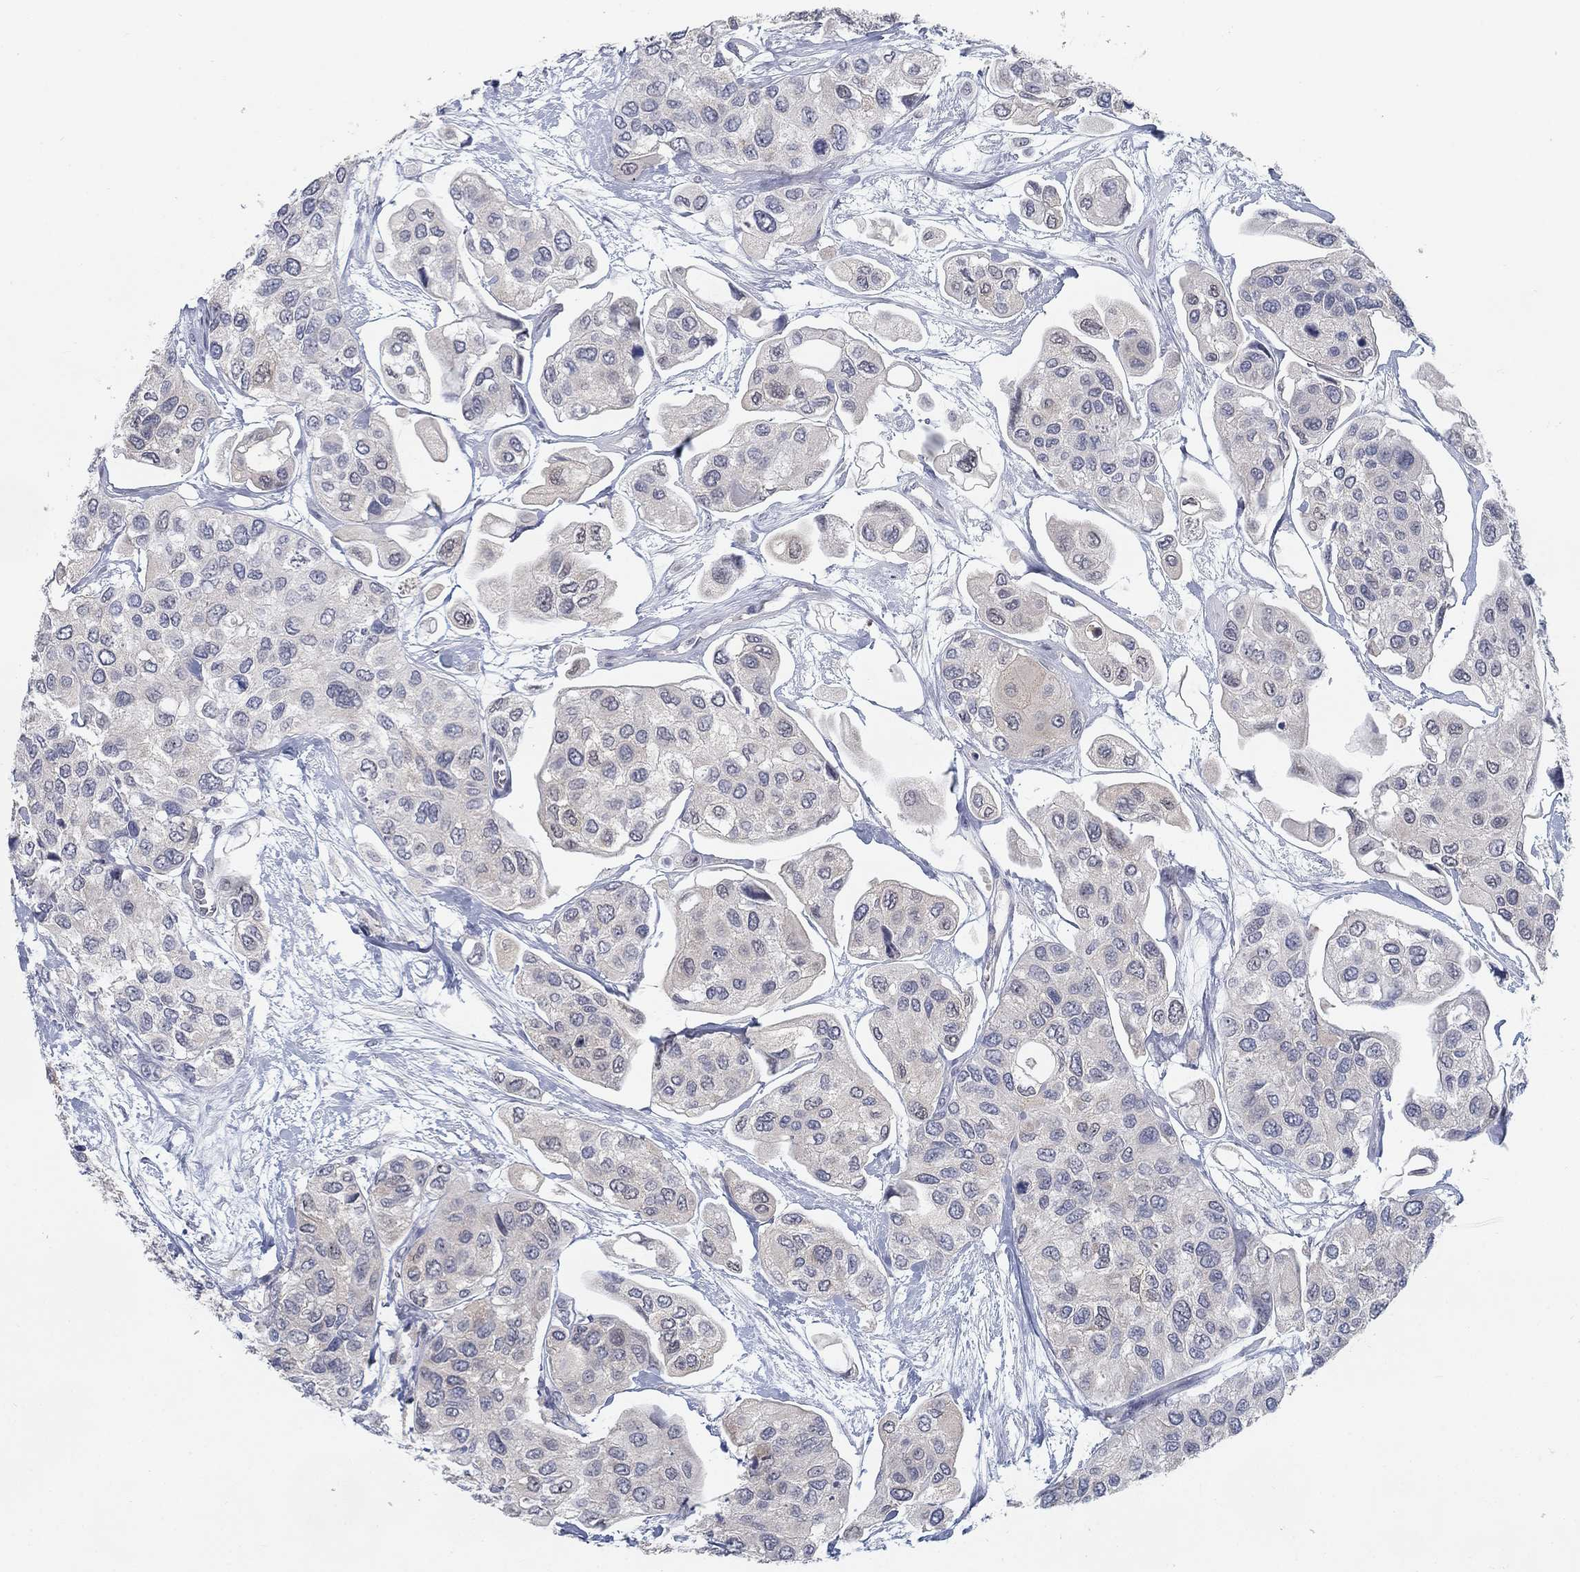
{"staining": {"intensity": "negative", "quantity": "none", "location": "none"}, "tissue": "urothelial cancer", "cell_type": "Tumor cells", "image_type": "cancer", "snomed": [{"axis": "morphology", "description": "Urothelial carcinoma, High grade"}, {"axis": "topography", "description": "Urinary bladder"}], "caption": "The micrograph shows no significant expression in tumor cells of urothelial cancer.", "gene": "MTSS2", "patient": {"sex": "male", "age": 77}}